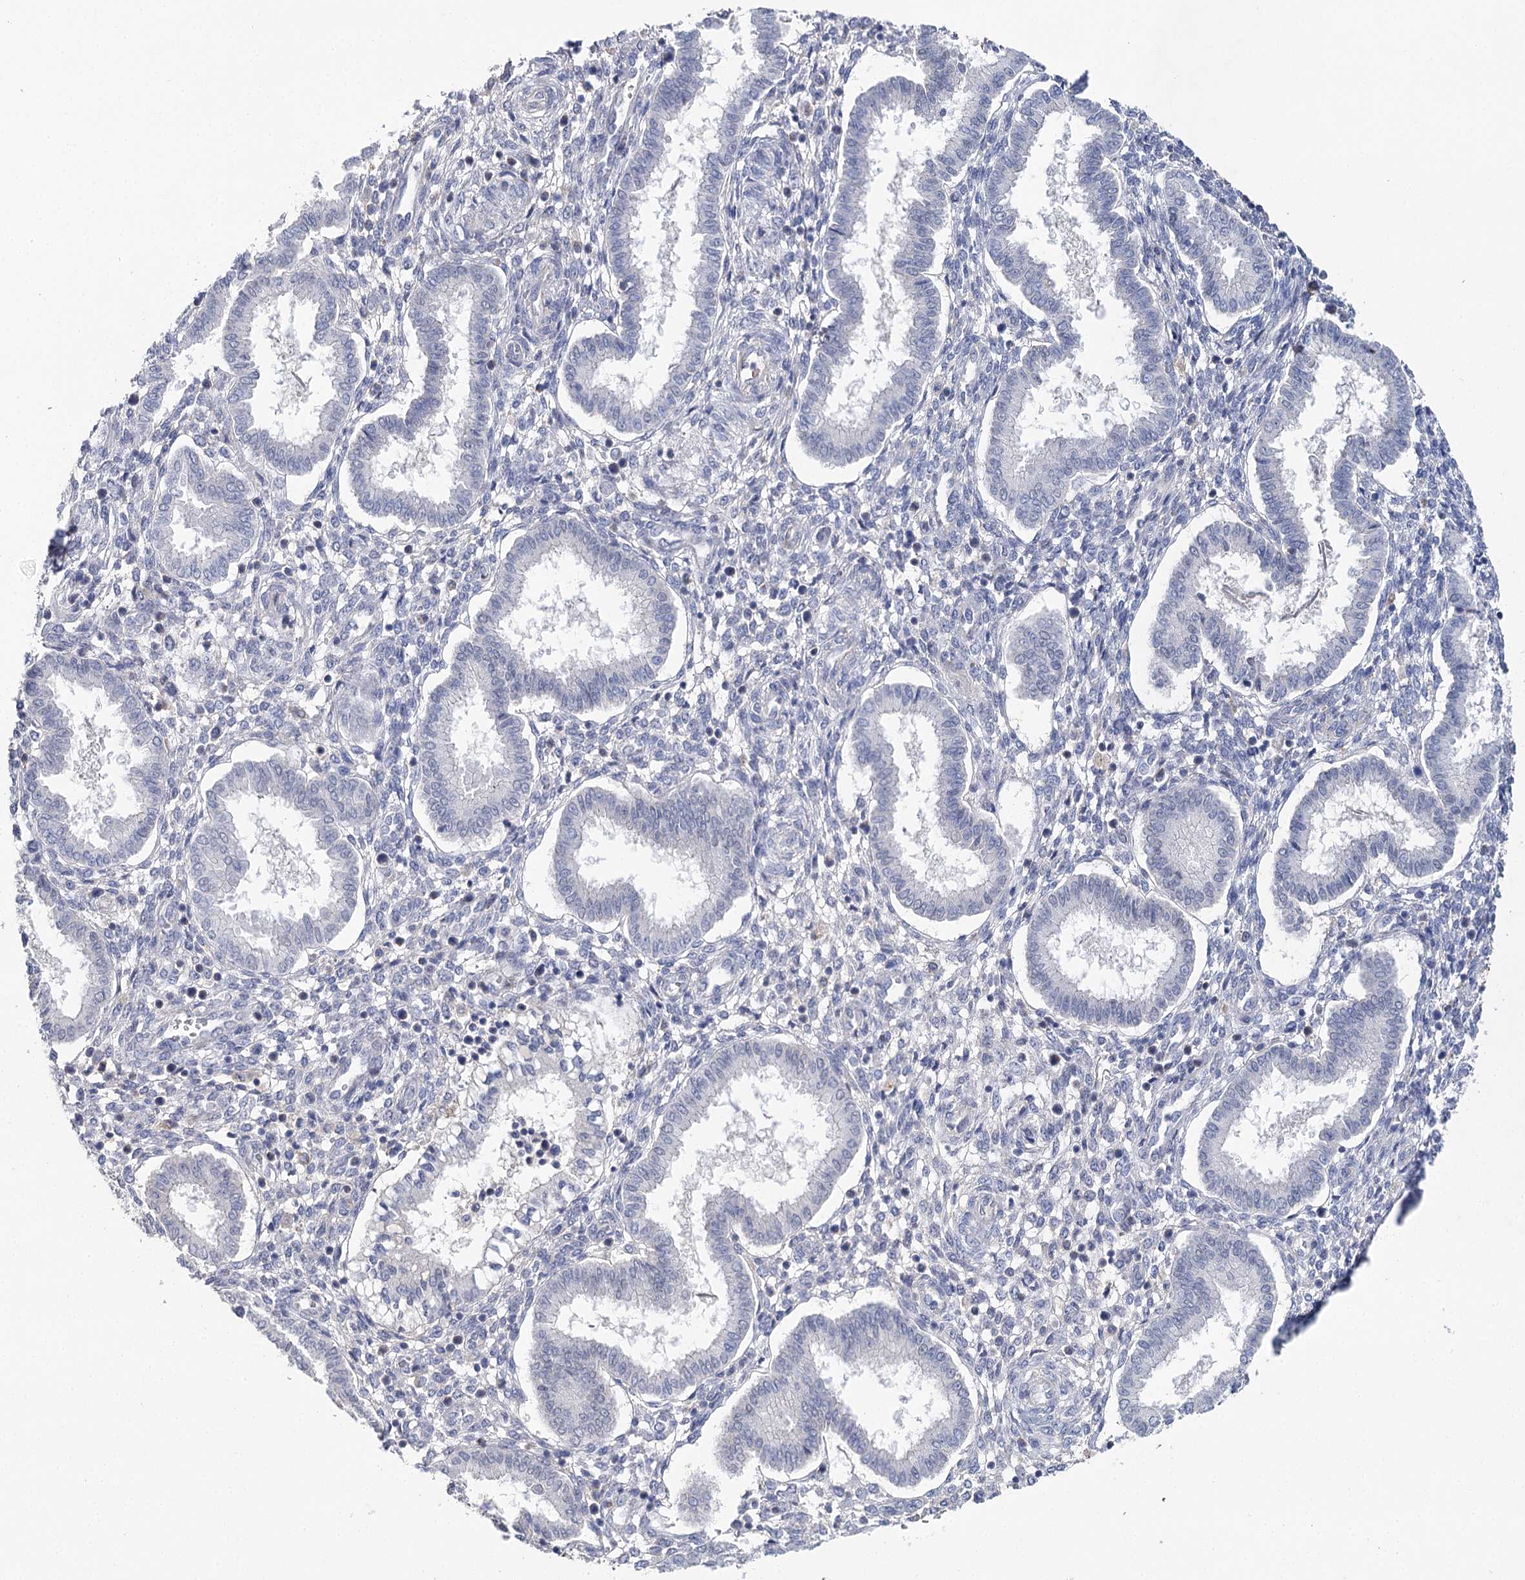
{"staining": {"intensity": "negative", "quantity": "none", "location": "none"}, "tissue": "endometrium", "cell_type": "Cells in endometrial stroma", "image_type": "normal", "snomed": [{"axis": "morphology", "description": "Normal tissue, NOS"}, {"axis": "topography", "description": "Endometrium"}], "caption": "IHC of unremarkable human endometrium shows no positivity in cells in endometrial stroma.", "gene": "EPYC", "patient": {"sex": "female", "age": 24}}